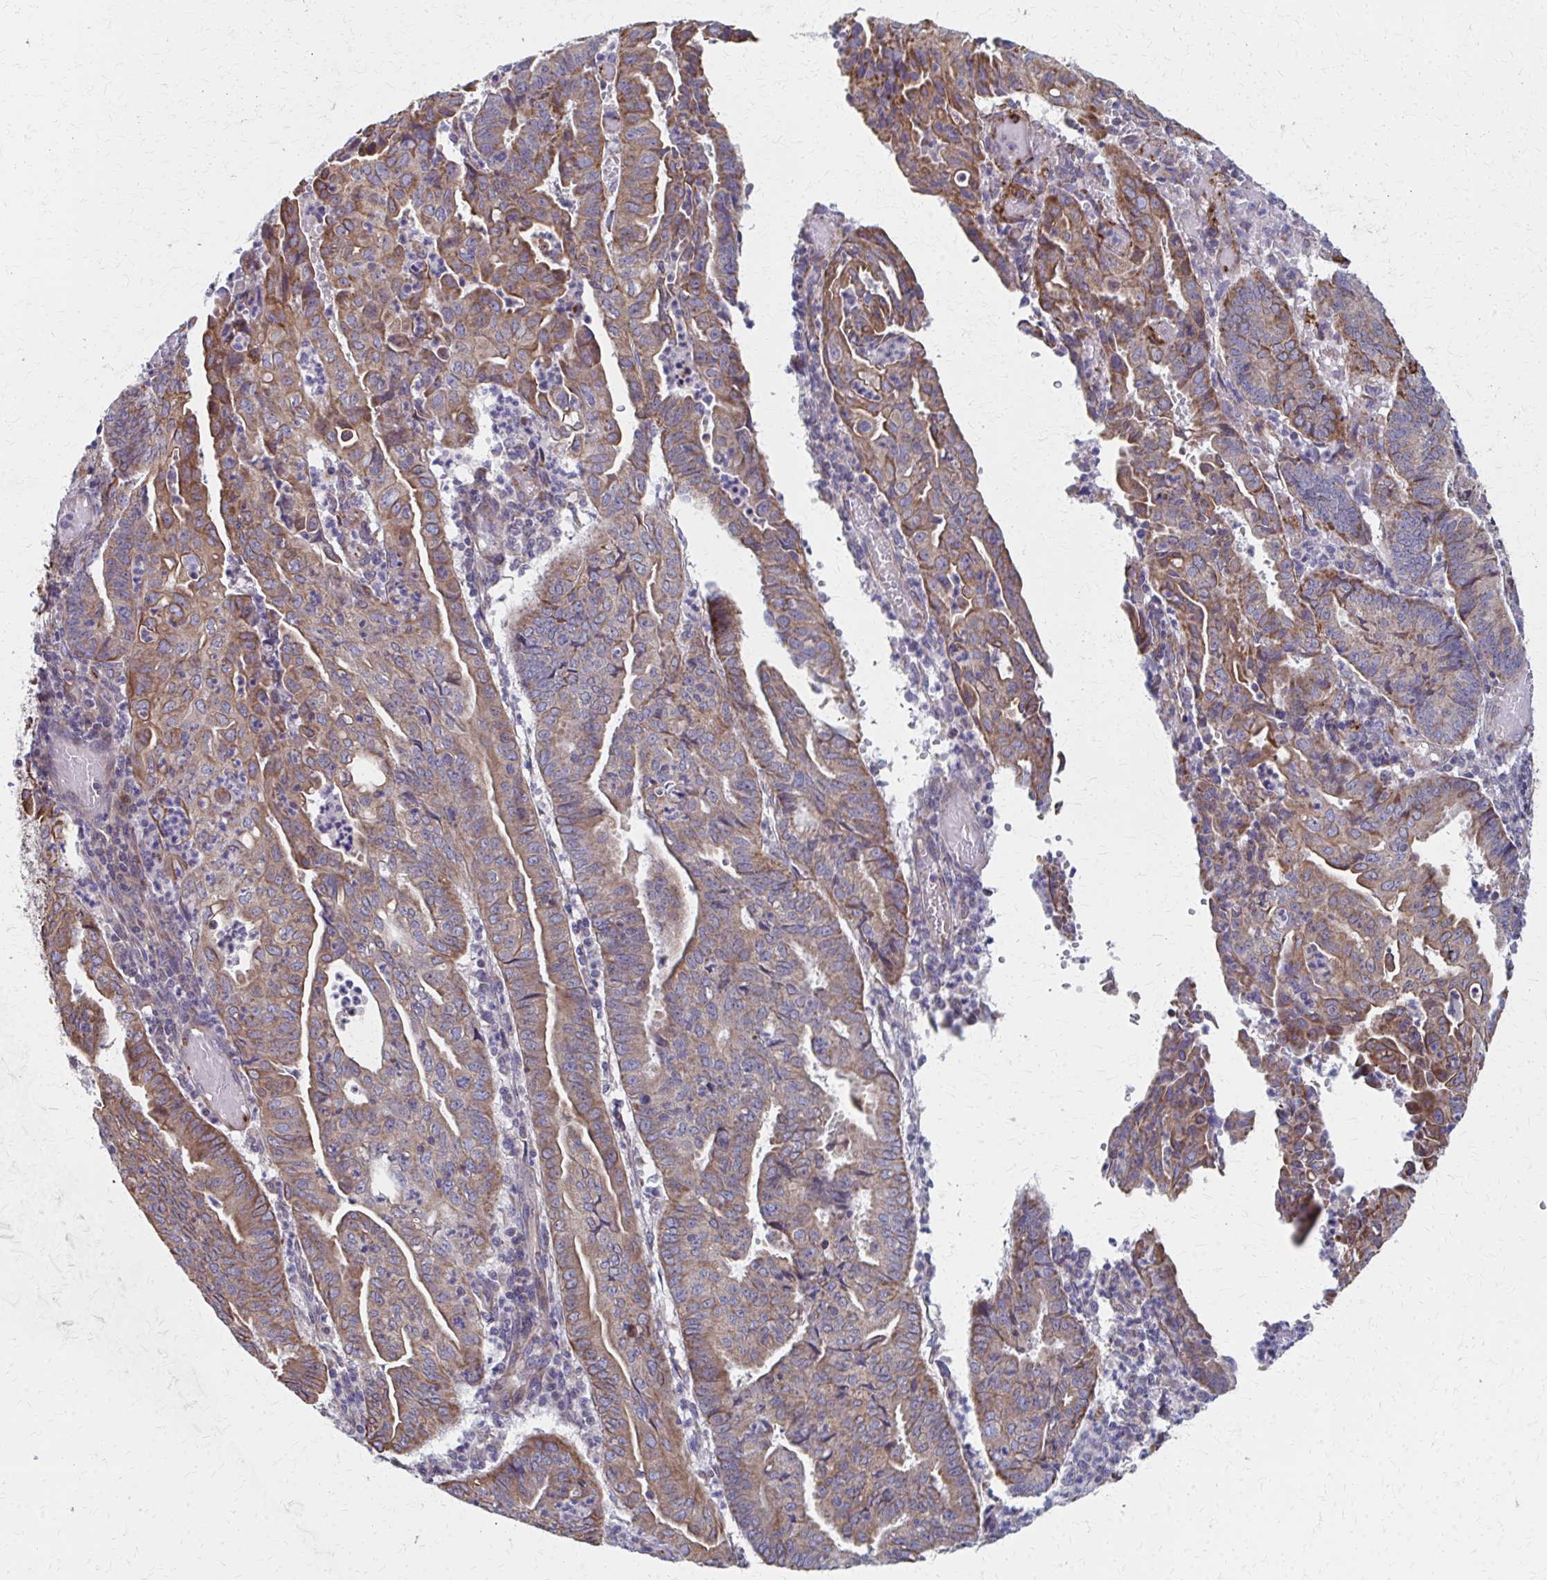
{"staining": {"intensity": "moderate", "quantity": ">75%", "location": "cytoplasmic/membranous"}, "tissue": "endometrial cancer", "cell_type": "Tumor cells", "image_type": "cancer", "snomed": [{"axis": "morphology", "description": "Adenocarcinoma, NOS"}, {"axis": "topography", "description": "Endometrium"}], "caption": "Human endometrial cancer (adenocarcinoma) stained with a protein marker reveals moderate staining in tumor cells.", "gene": "FAHD1", "patient": {"sex": "female", "age": 60}}